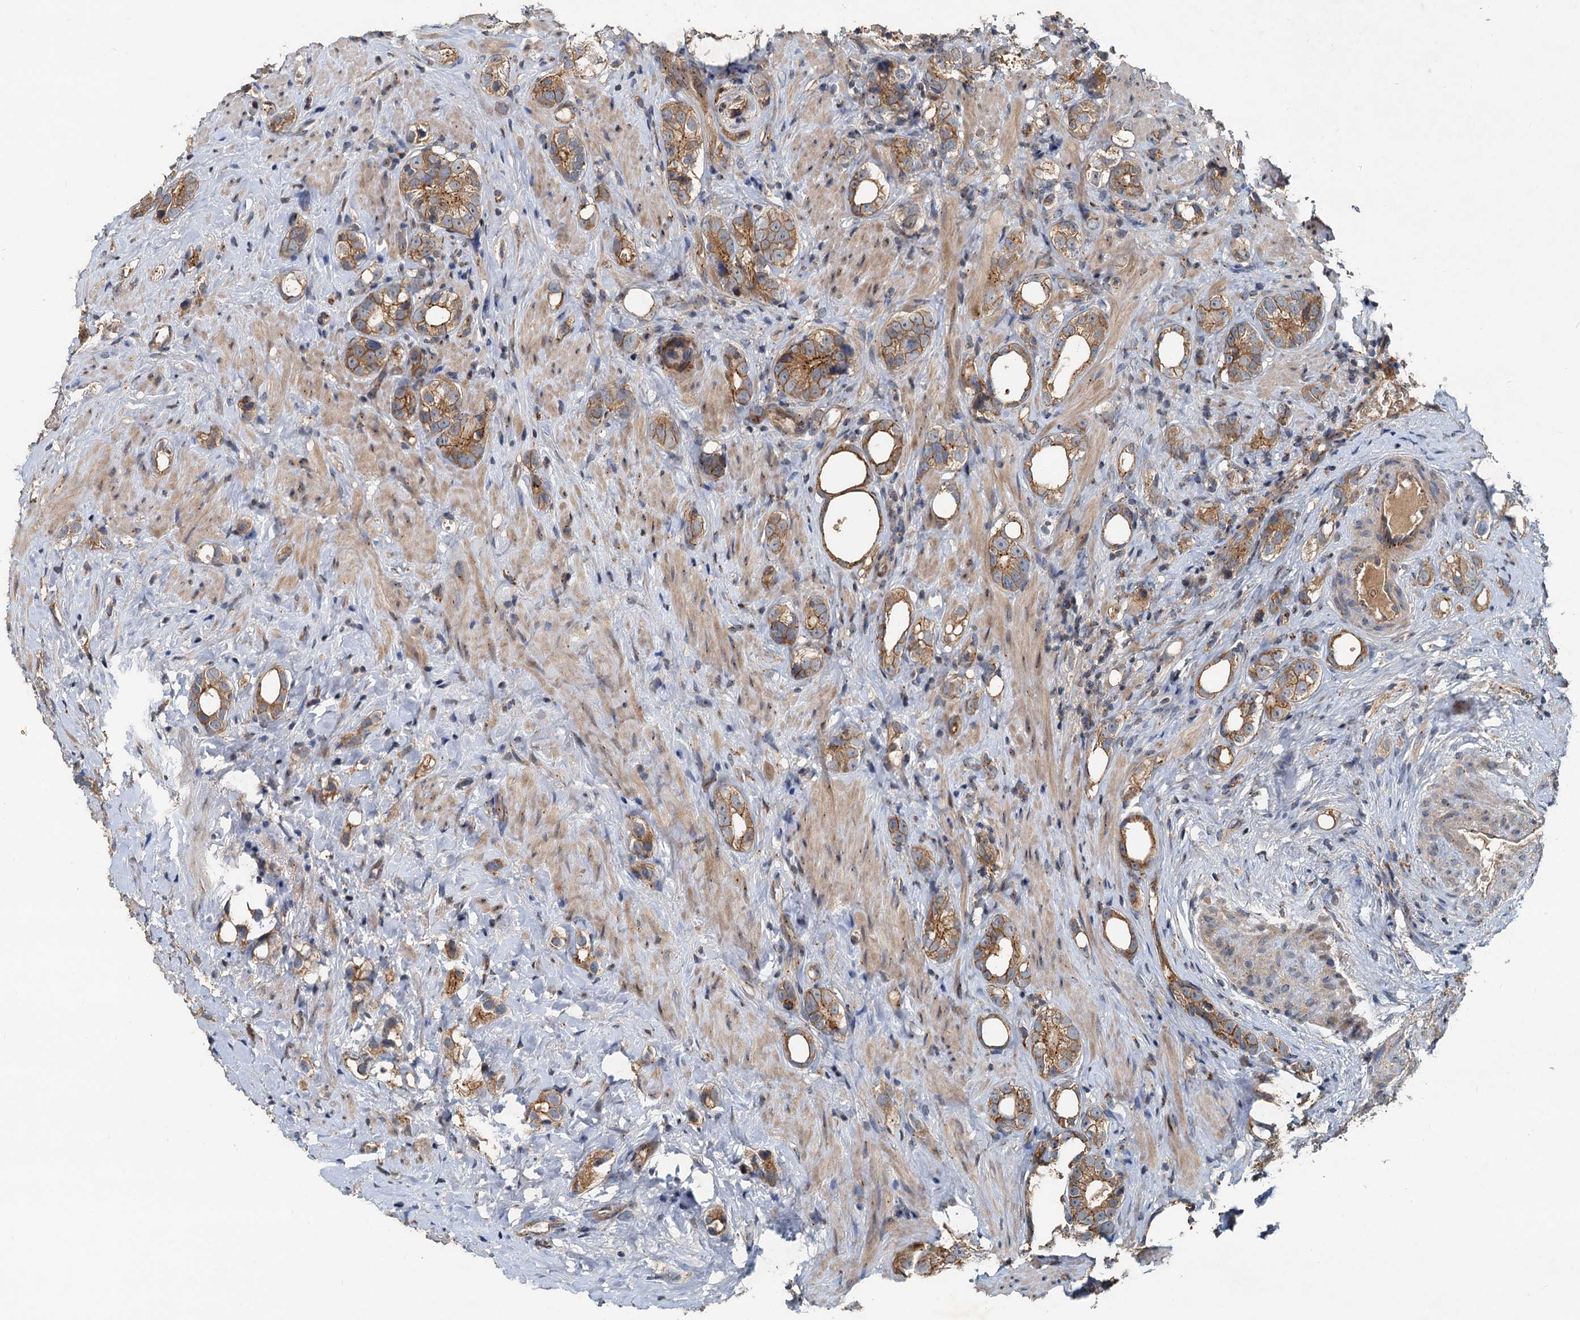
{"staining": {"intensity": "moderate", "quantity": ">75%", "location": "cytoplasmic/membranous"}, "tissue": "prostate cancer", "cell_type": "Tumor cells", "image_type": "cancer", "snomed": [{"axis": "morphology", "description": "Adenocarcinoma, High grade"}, {"axis": "topography", "description": "Prostate"}], "caption": "This is a histology image of immunohistochemistry (IHC) staining of prostate cancer (adenocarcinoma (high-grade)), which shows moderate positivity in the cytoplasmic/membranous of tumor cells.", "gene": "CEP68", "patient": {"sex": "male", "age": 63}}